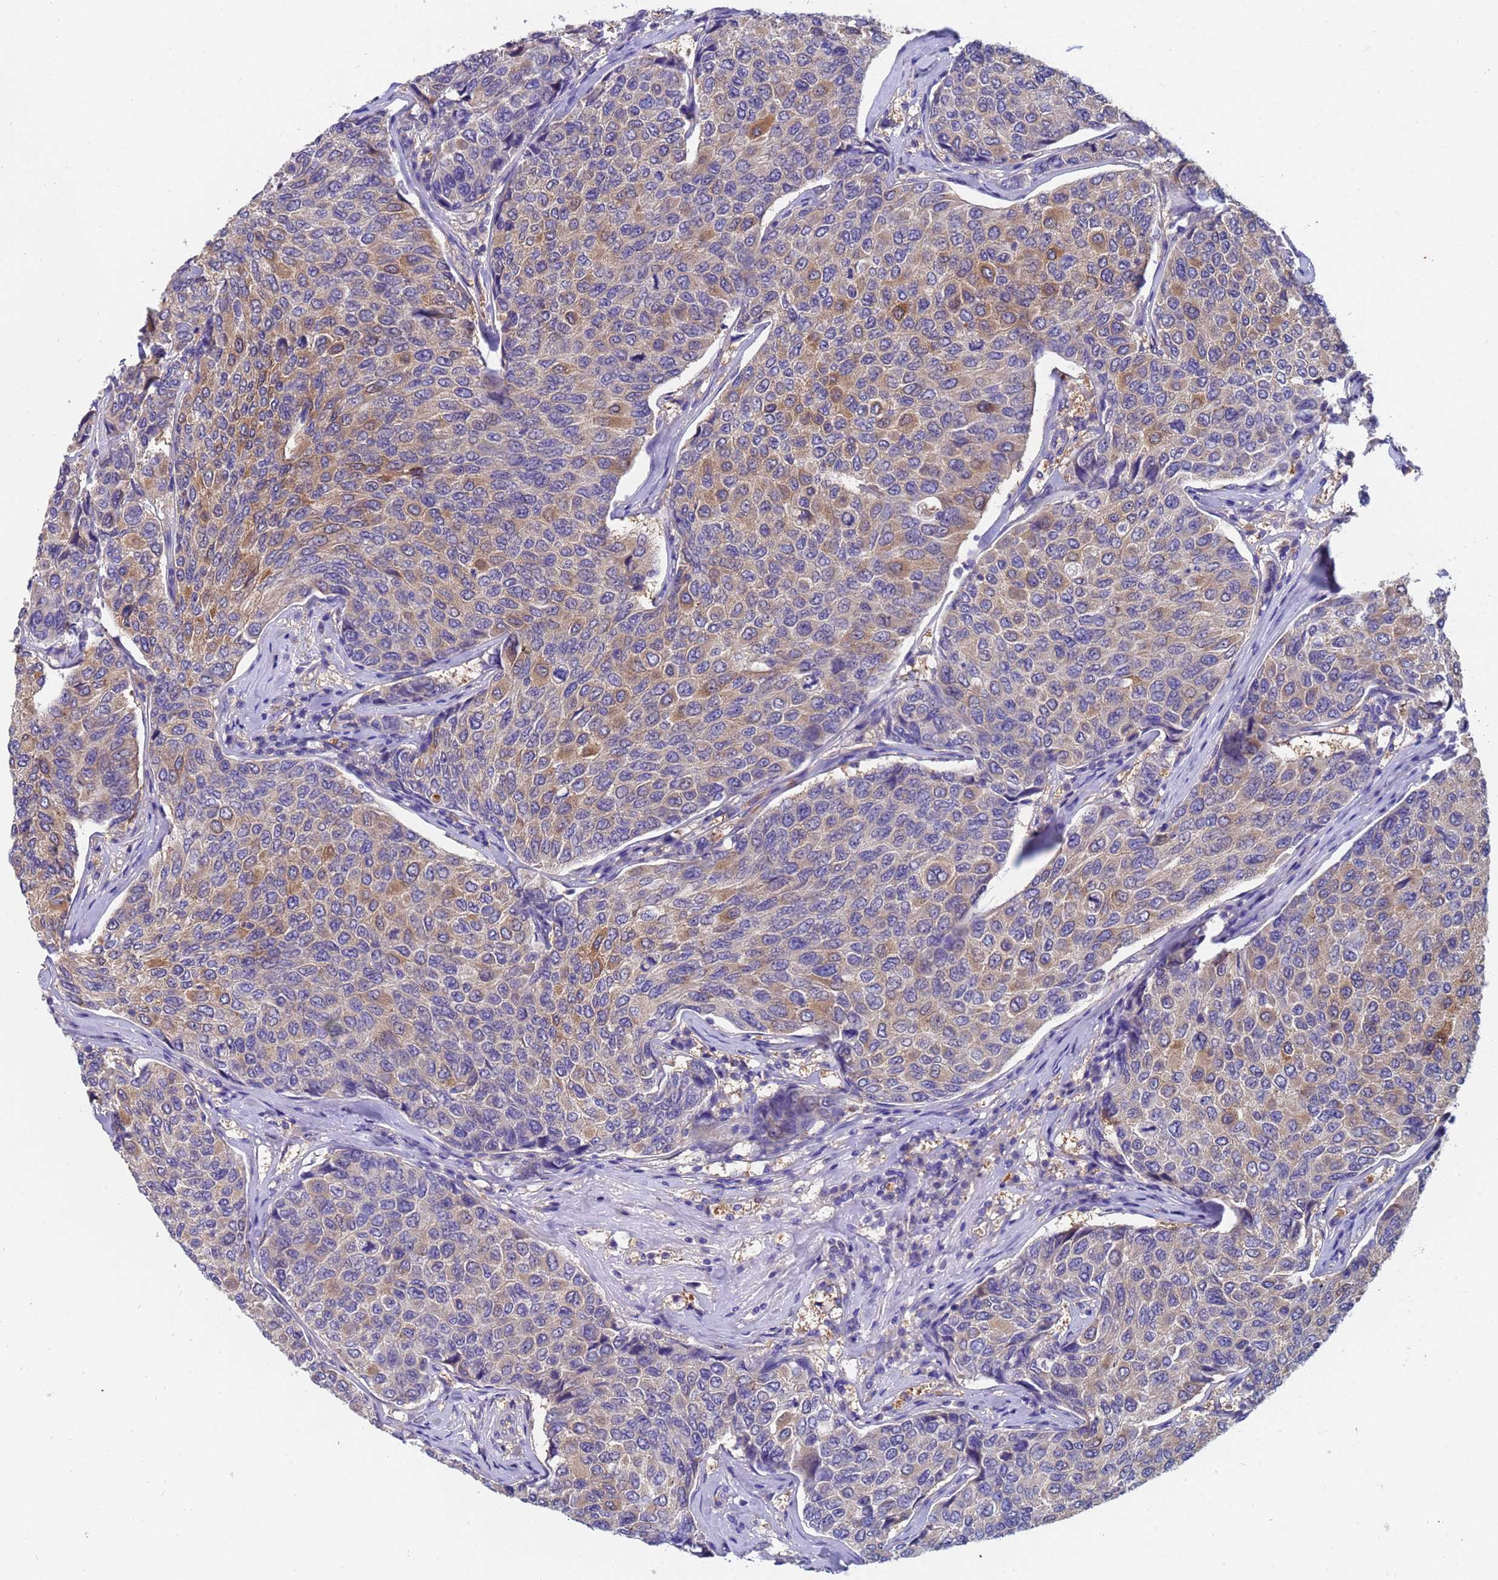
{"staining": {"intensity": "moderate", "quantity": ">75%", "location": "cytoplasmic/membranous"}, "tissue": "breast cancer", "cell_type": "Tumor cells", "image_type": "cancer", "snomed": [{"axis": "morphology", "description": "Duct carcinoma"}, {"axis": "topography", "description": "Breast"}], "caption": "IHC (DAB (3,3'-diaminobenzidine)) staining of infiltrating ductal carcinoma (breast) reveals moderate cytoplasmic/membranous protein staining in approximately >75% of tumor cells.", "gene": "TTLL11", "patient": {"sex": "female", "age": 55}}